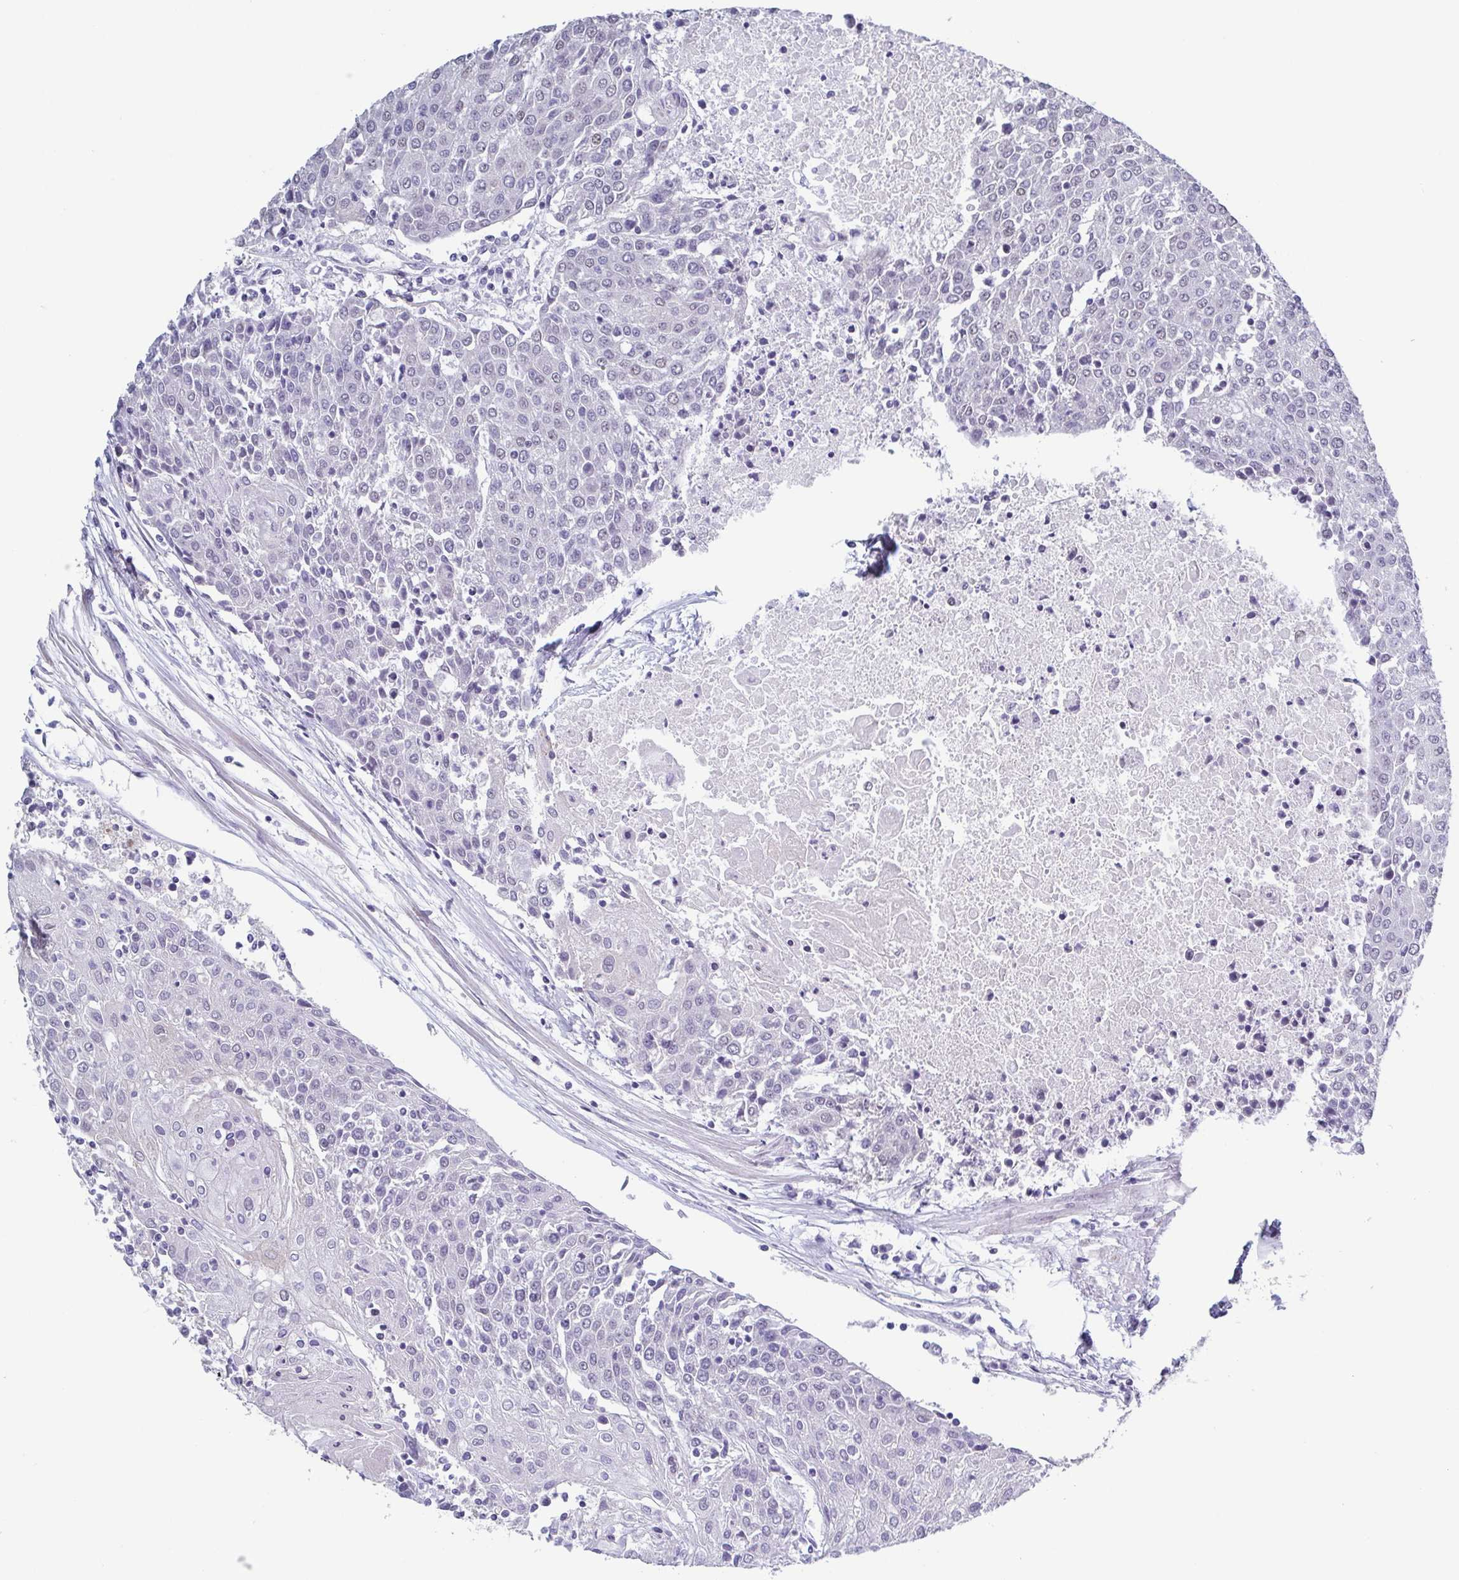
{"staining": {"intensity": "negative", "quantity": "none", "location": "none"}, "tissue": "urothelial cancer", "cell_type": "Tumor cells", "image_type": "cancer", "snomed": [{"axis": "morphology", "description": "Urothelial carcinoma, High grade"}, {"axis": "topography", "description": "Urinary bladder"}], "caption": "This is a image of immunohistochemistry staining of urothelial cancer, which shows no positivity in tumor cells.", "gene": "TMEM92", "patient": {"sex": "female", "age": 85}}